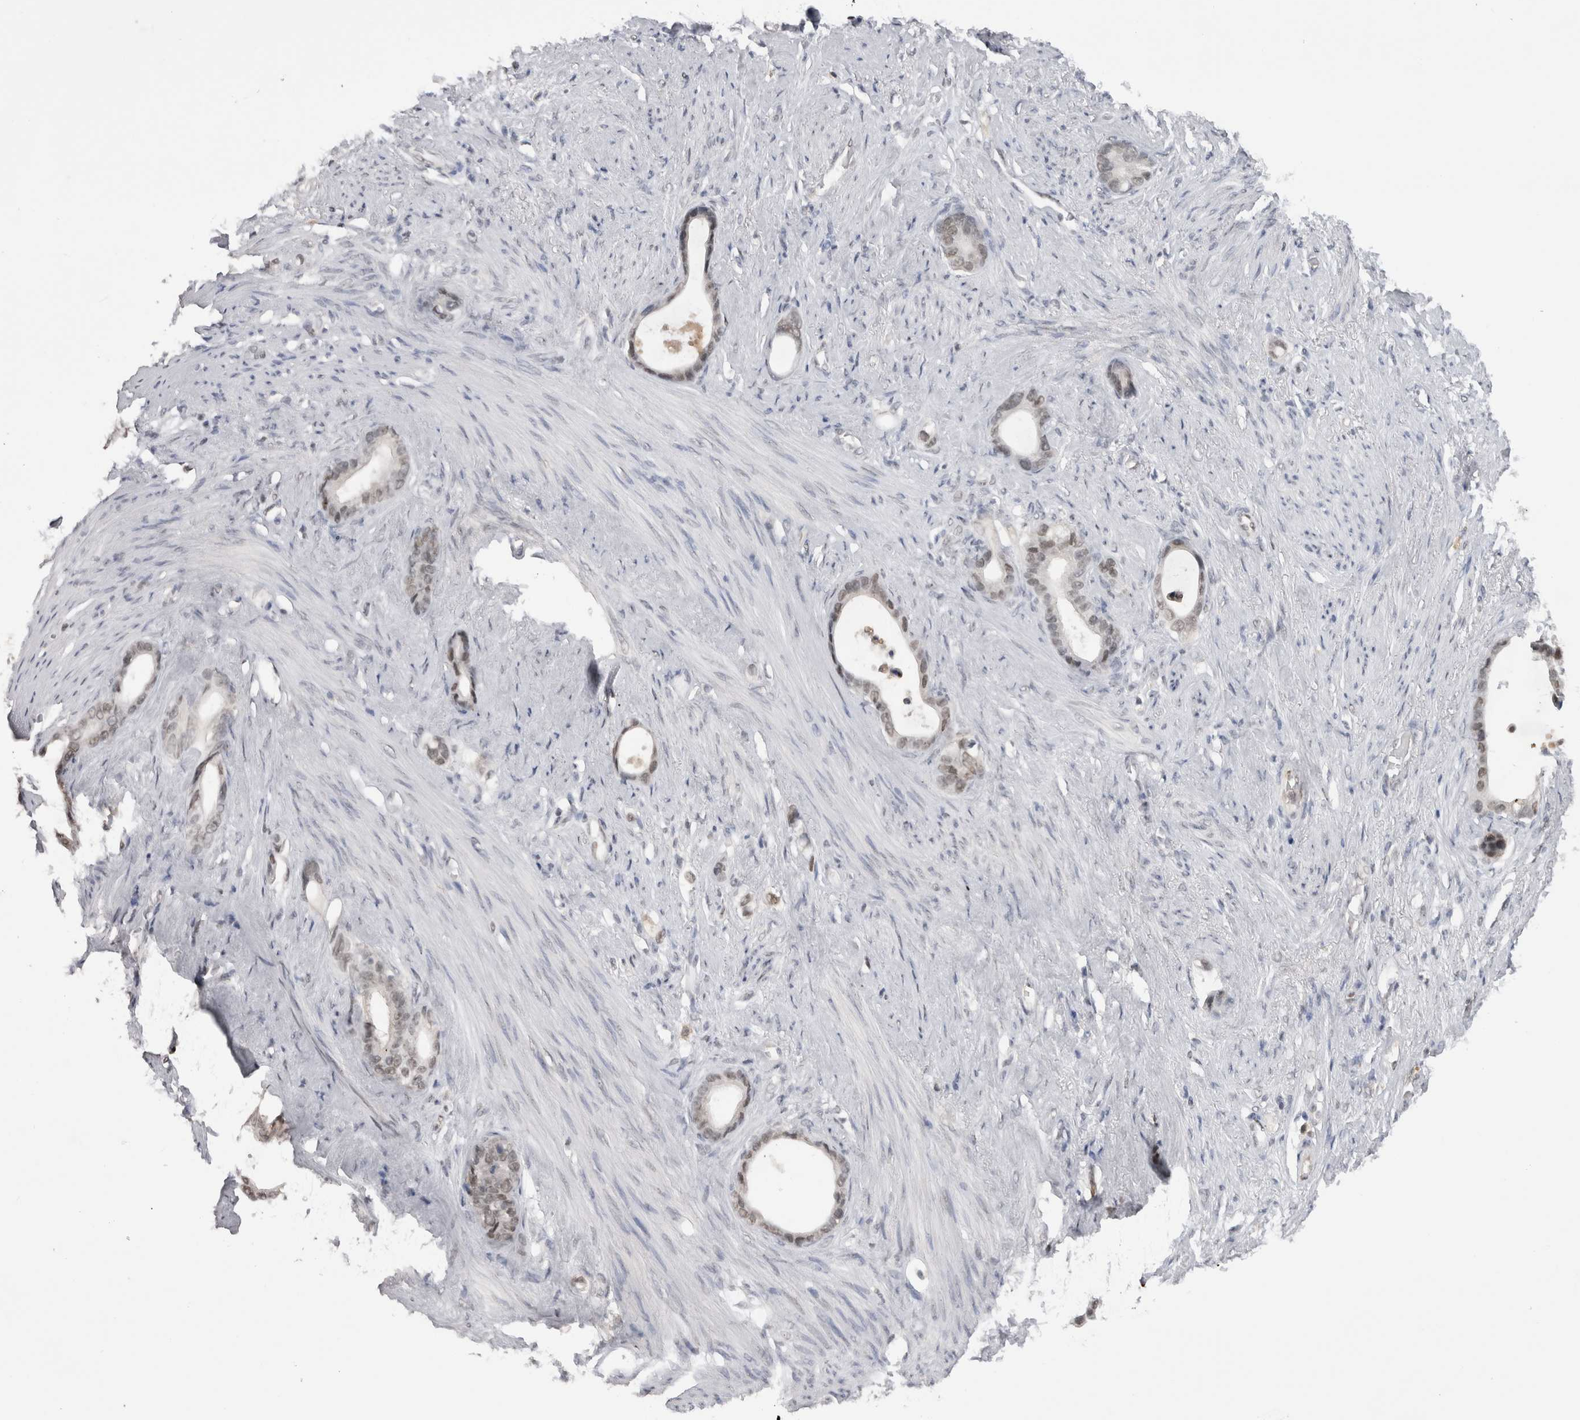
{"staining": {"intensity": "weak", "quantity": "25%-75%", "location": "nuclear"}, "tissue": "stomach cancer", "cell_type": "Tumor cells", "image_type": "cancer", "snomed": [{"axis": "morphology", "description": "Adenocarcinoma, NOS"}, {"axis": "topography", "description": "Stomach"}], "caption": "This histopathology image reveals immunohistochemistry staining of adenocarcinoma (stomach), with low weak nuclear staining in about 25%-75% of tumor cells.", "gene": "DAXX", "patient": {"sex": "female", "age": 75}}